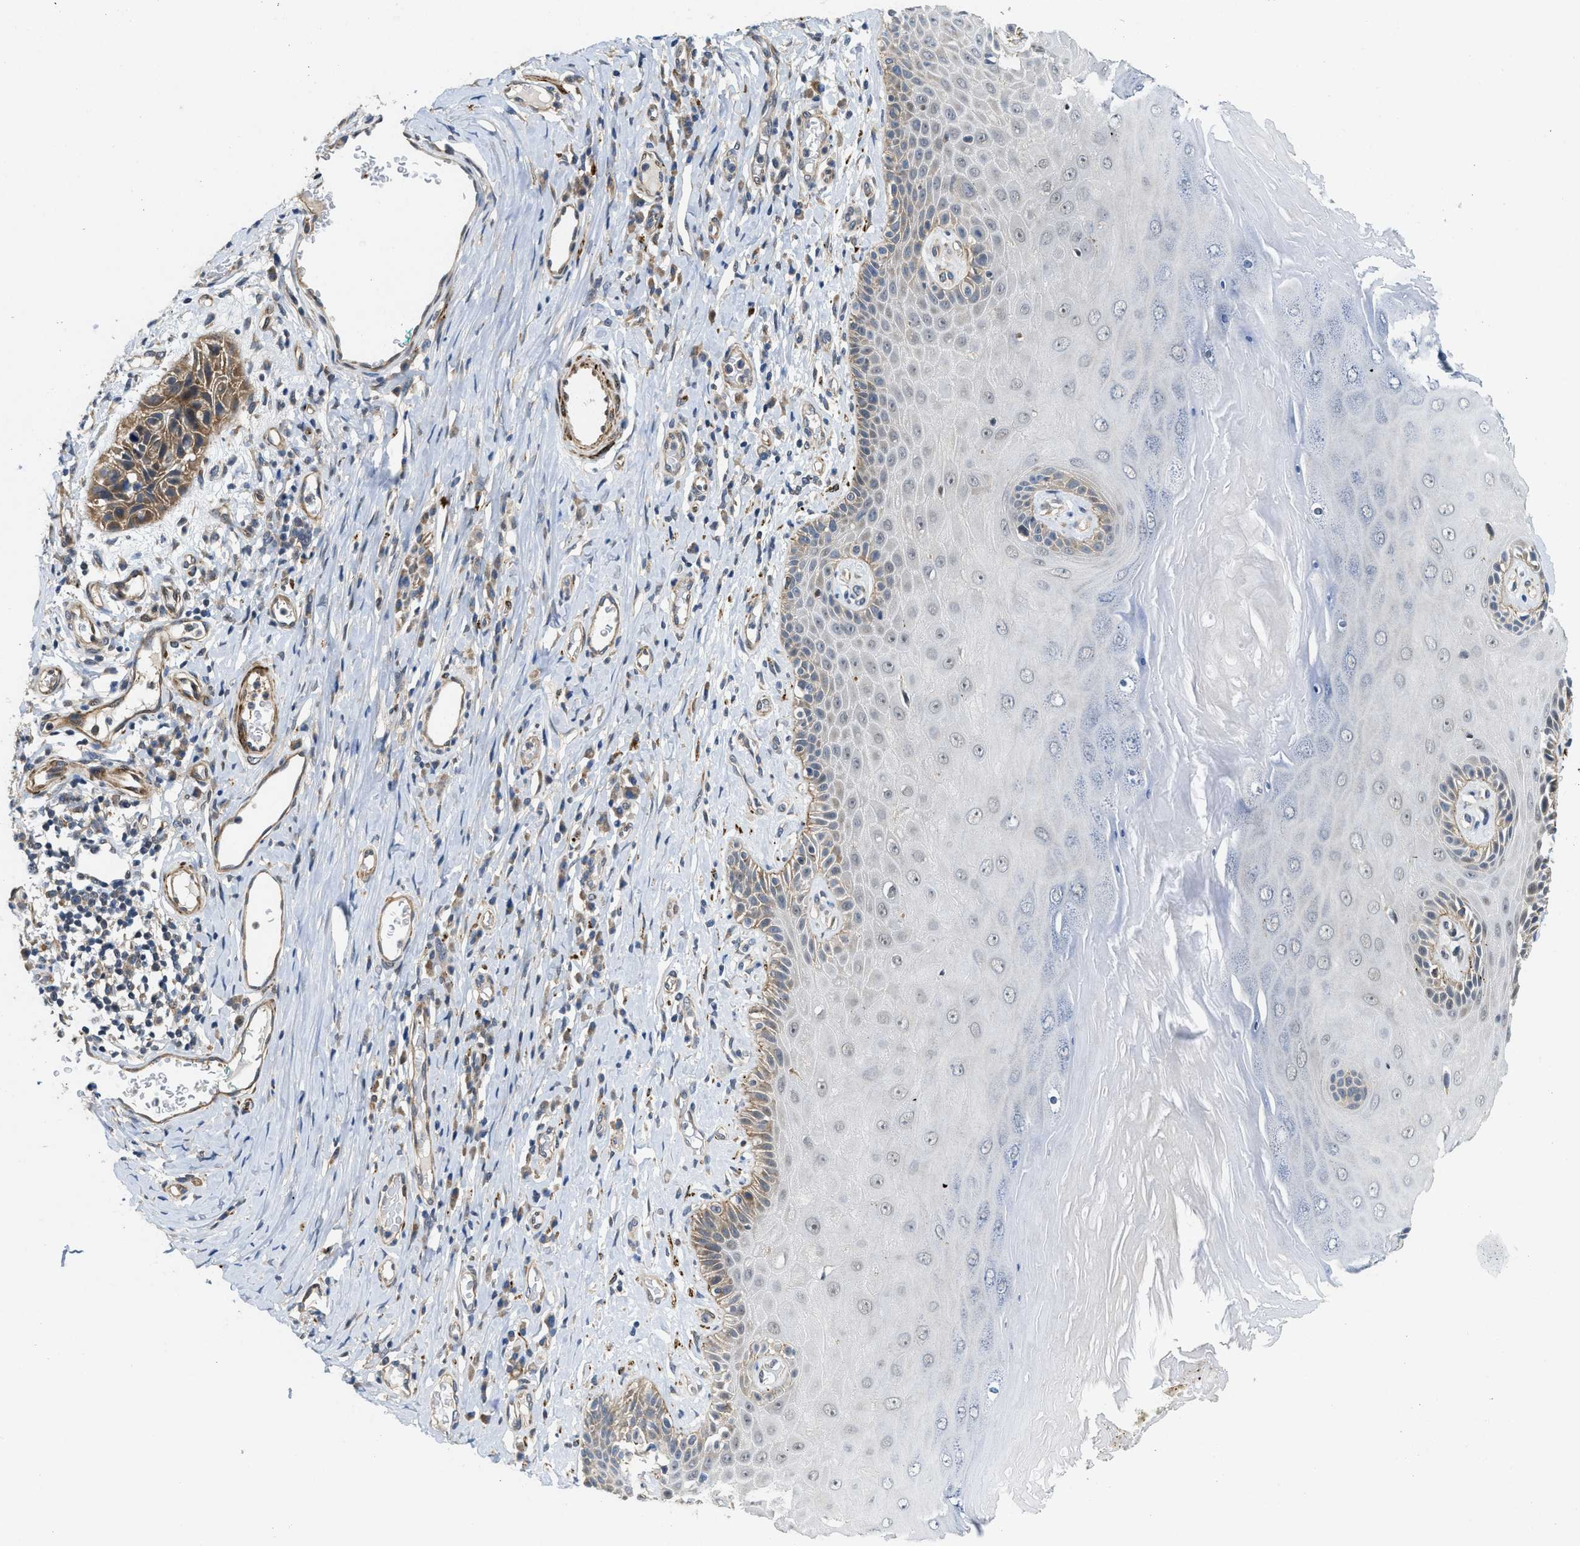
{"staining": {"intensity": "weak", "quantity": "<25%", "location": "cytoplasmic/membranous"}, "tissue": "skin", "cell_type": "Epidermal cells", "image_type": "normal", "snomed": [{"axis": "morphology", "description": "Normal tissue, NOS"}, {"axis": "topography", "description": "Vulva"}], "caption": "Image shows no protein staining in epidermal cells of unremarkable skin. Nuclei are stained in blue.", "gene": "ZNF599", "patient": {"sex": "female", "age": 73}}